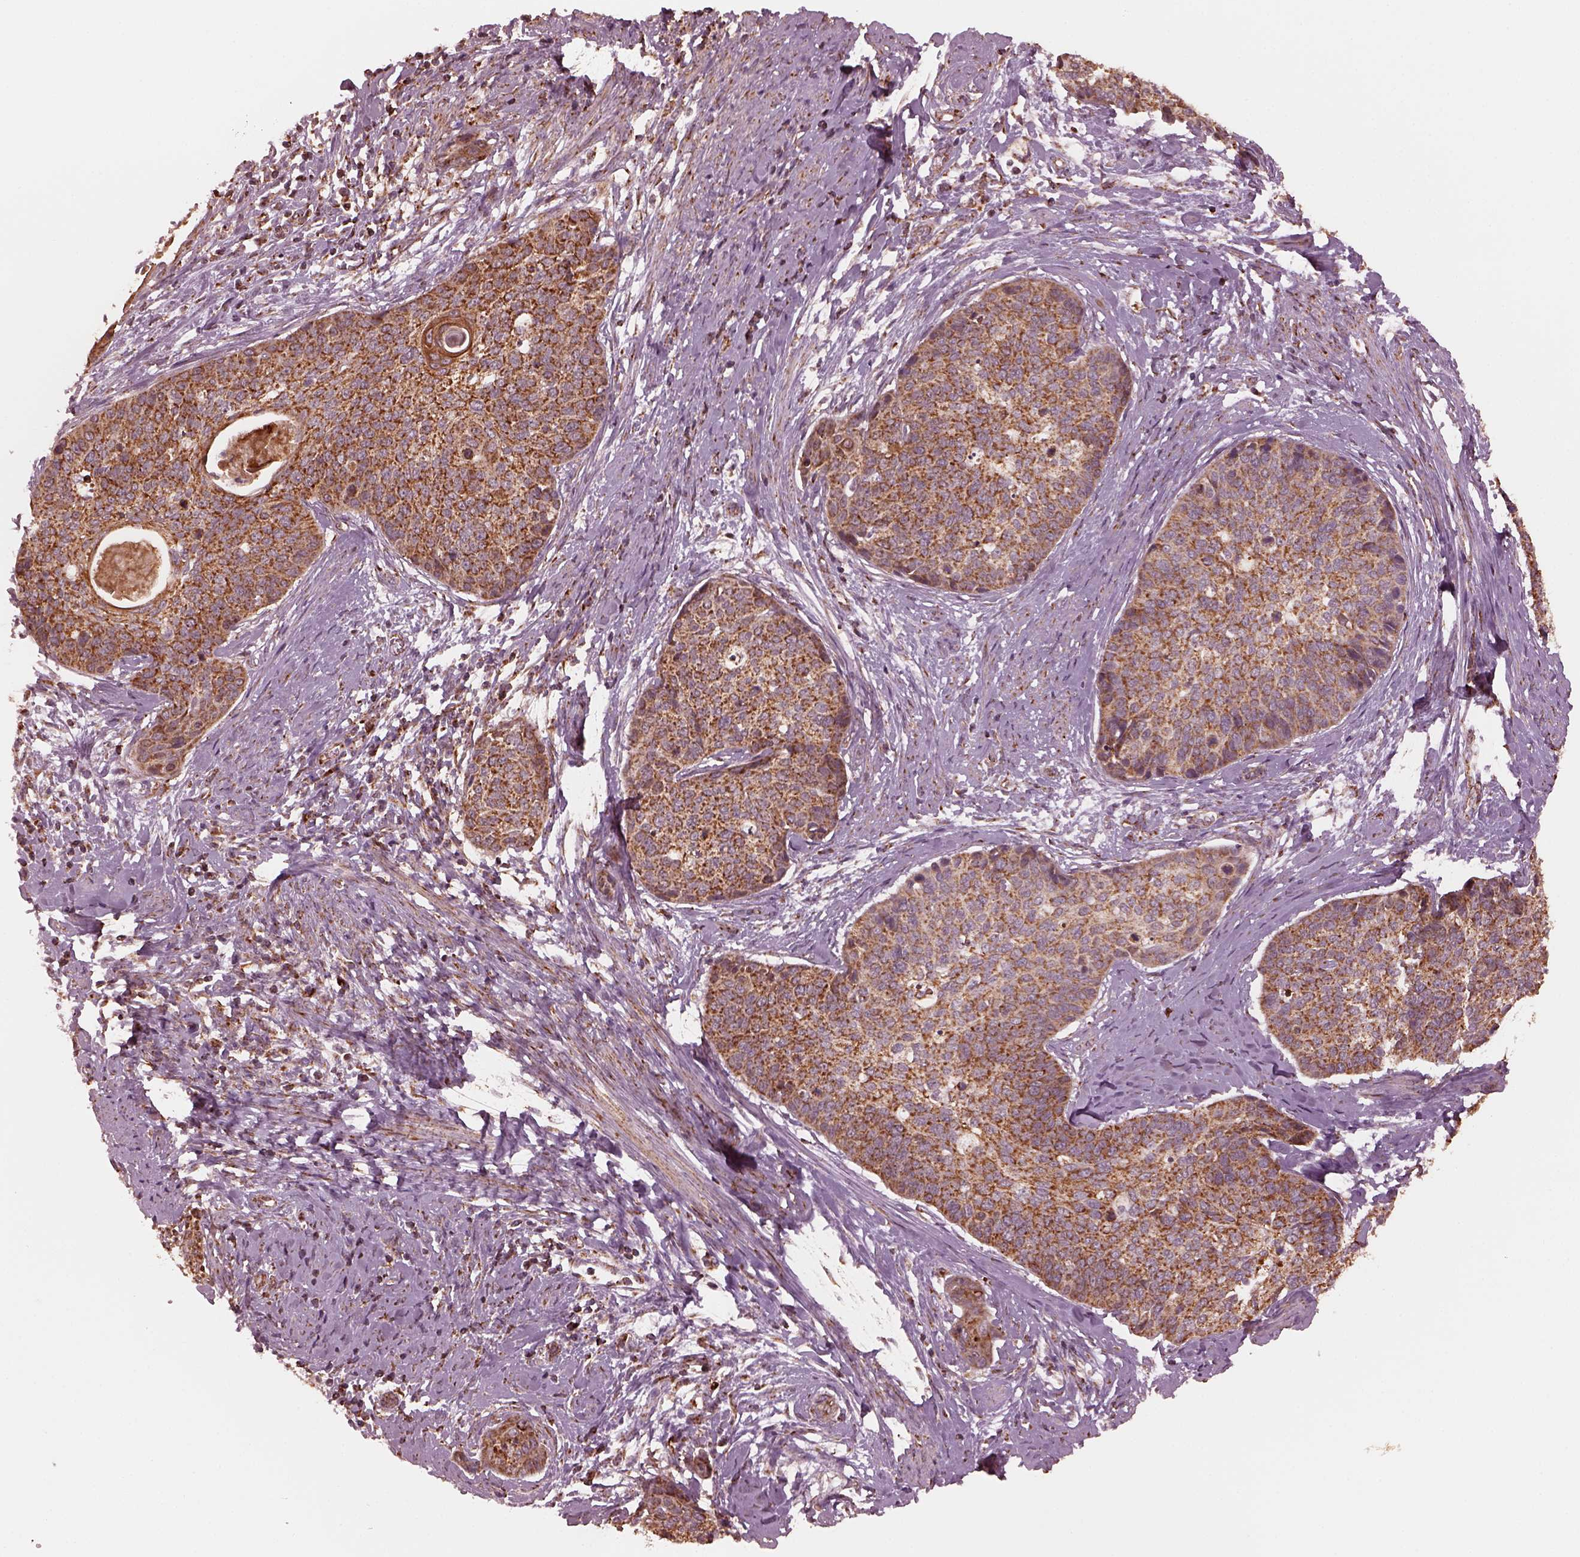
{"staining": {"intensity": "strong", "quantity": "25%-75%", "location": "cytoplasmic/membranous"}, "tissue": "cervical cancer", "cell_type": "Tumor cells", "image_type": "cancer", "snomed": [{"axis": "morphology", "description": "Squamous cell carcinoma, NOS"}, {"axis": "topography", "description": "Cervix"}], "caption": "Human cervical cancer (squamous cell carcinoma) stained with a protein marker shows strong staining in tumor cells.", "gene": "NDUFB10", "patient": {"sex": "female", "age": 69}}